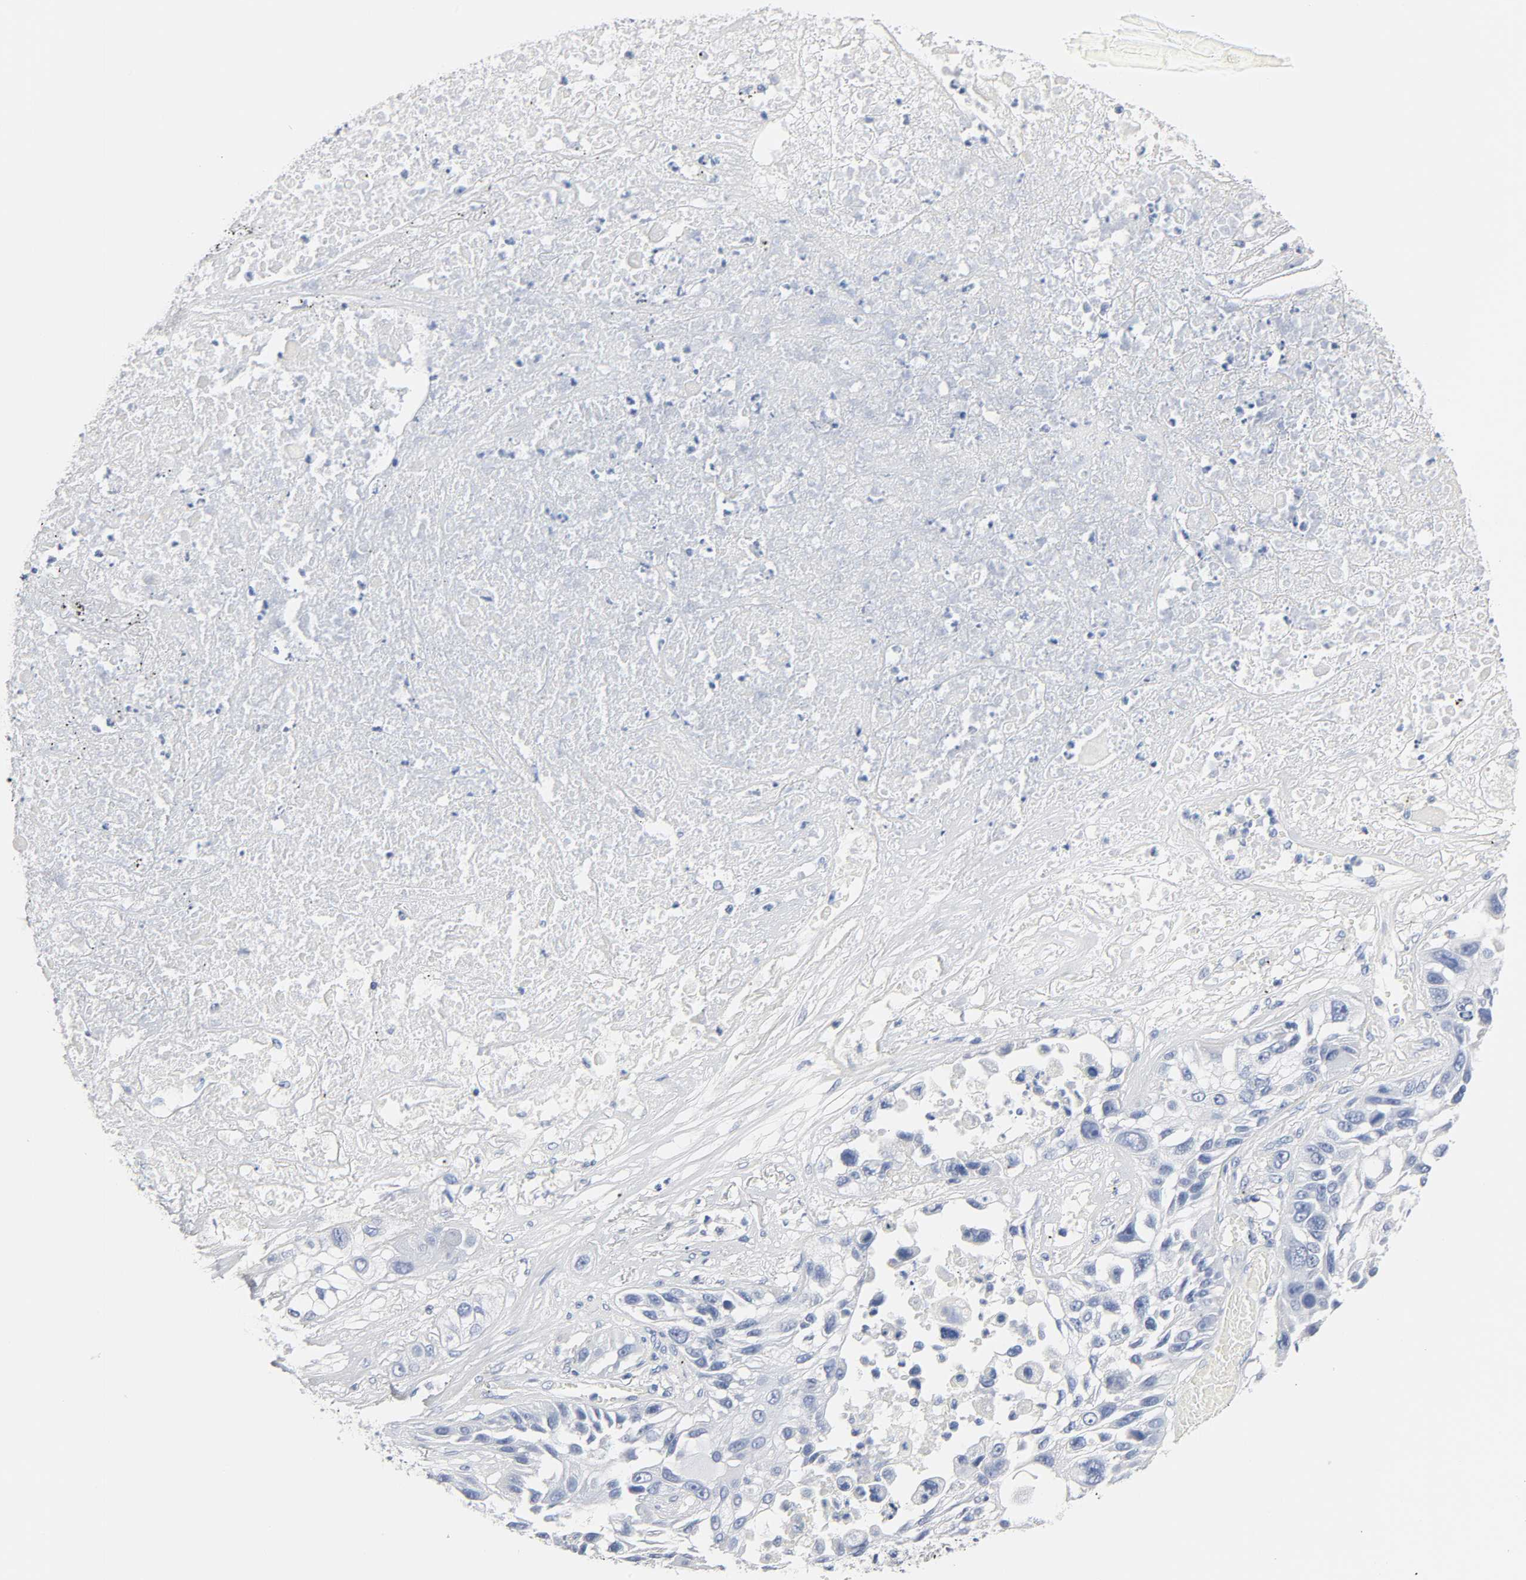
{"staining": {"intensity": "negative", "quantity": "none", "location": "none"}, "tissue": "lung cancer", "cell_type": "Tumor cells", "image_type": "cancer", "snomed": [{"axis": "morphology", "description": "Squamous cell carcinoma, NOS"}, {"axis": "topography", "description": "Lung"}], "caption": "Tumor cells show no significant protein expression in lung cancer (squamous cell carcinoma).", "gene": "ACP3", "patient": {"sex": "male", "age": 71}}